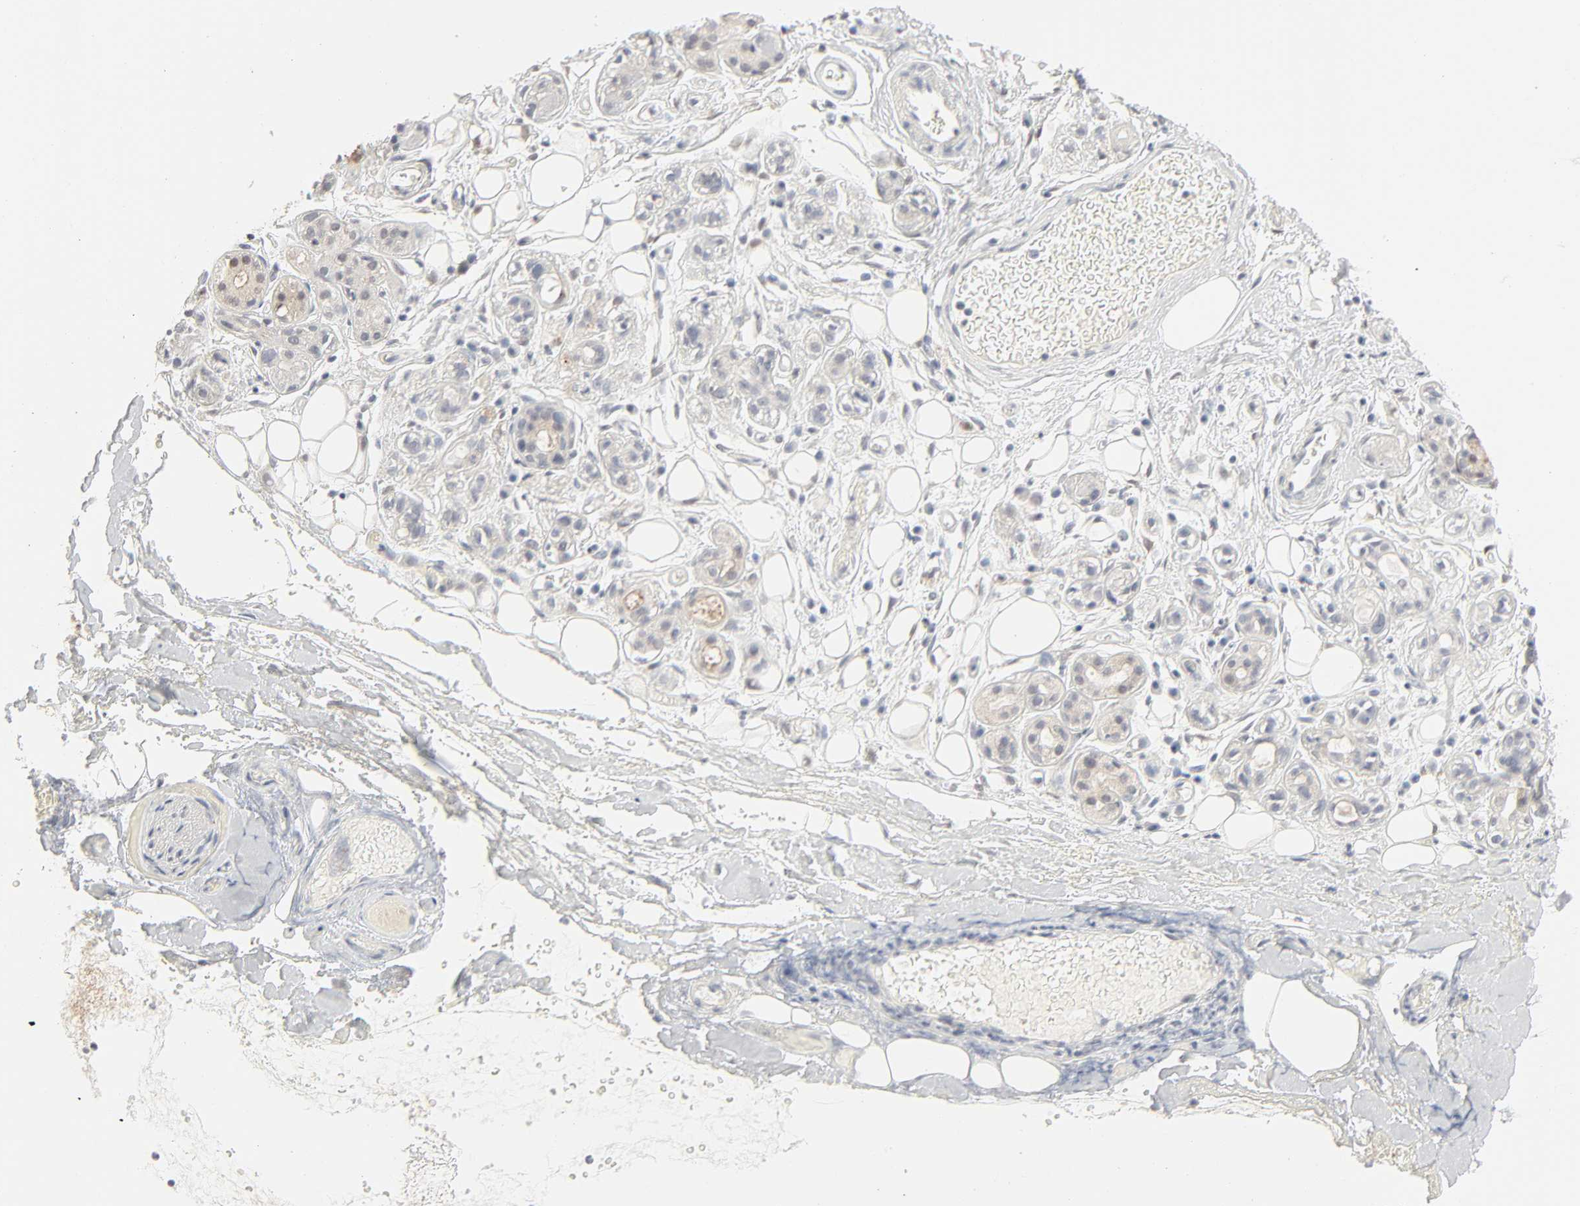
{"staining": {"intensity": "strong", "quantity": "<25%", "location": "cytoplasmic/membranous"}, "tissue": "salivary gland", "cell_type": "Glandular cells", "image_type": "normal", "snomed": [{"axis": "morphology", "description": "Normal tissue, NOS"}, {"axis": "topography", "description": "Salivary gland"}], "caption": "Protein expression analysis of unremarkable salivary gland shows strong cytoplasmic/membranous expression in about <25% of glandular cells.", "gene": "LGALS2", "patient": {"sex": "male", "age": 54}}